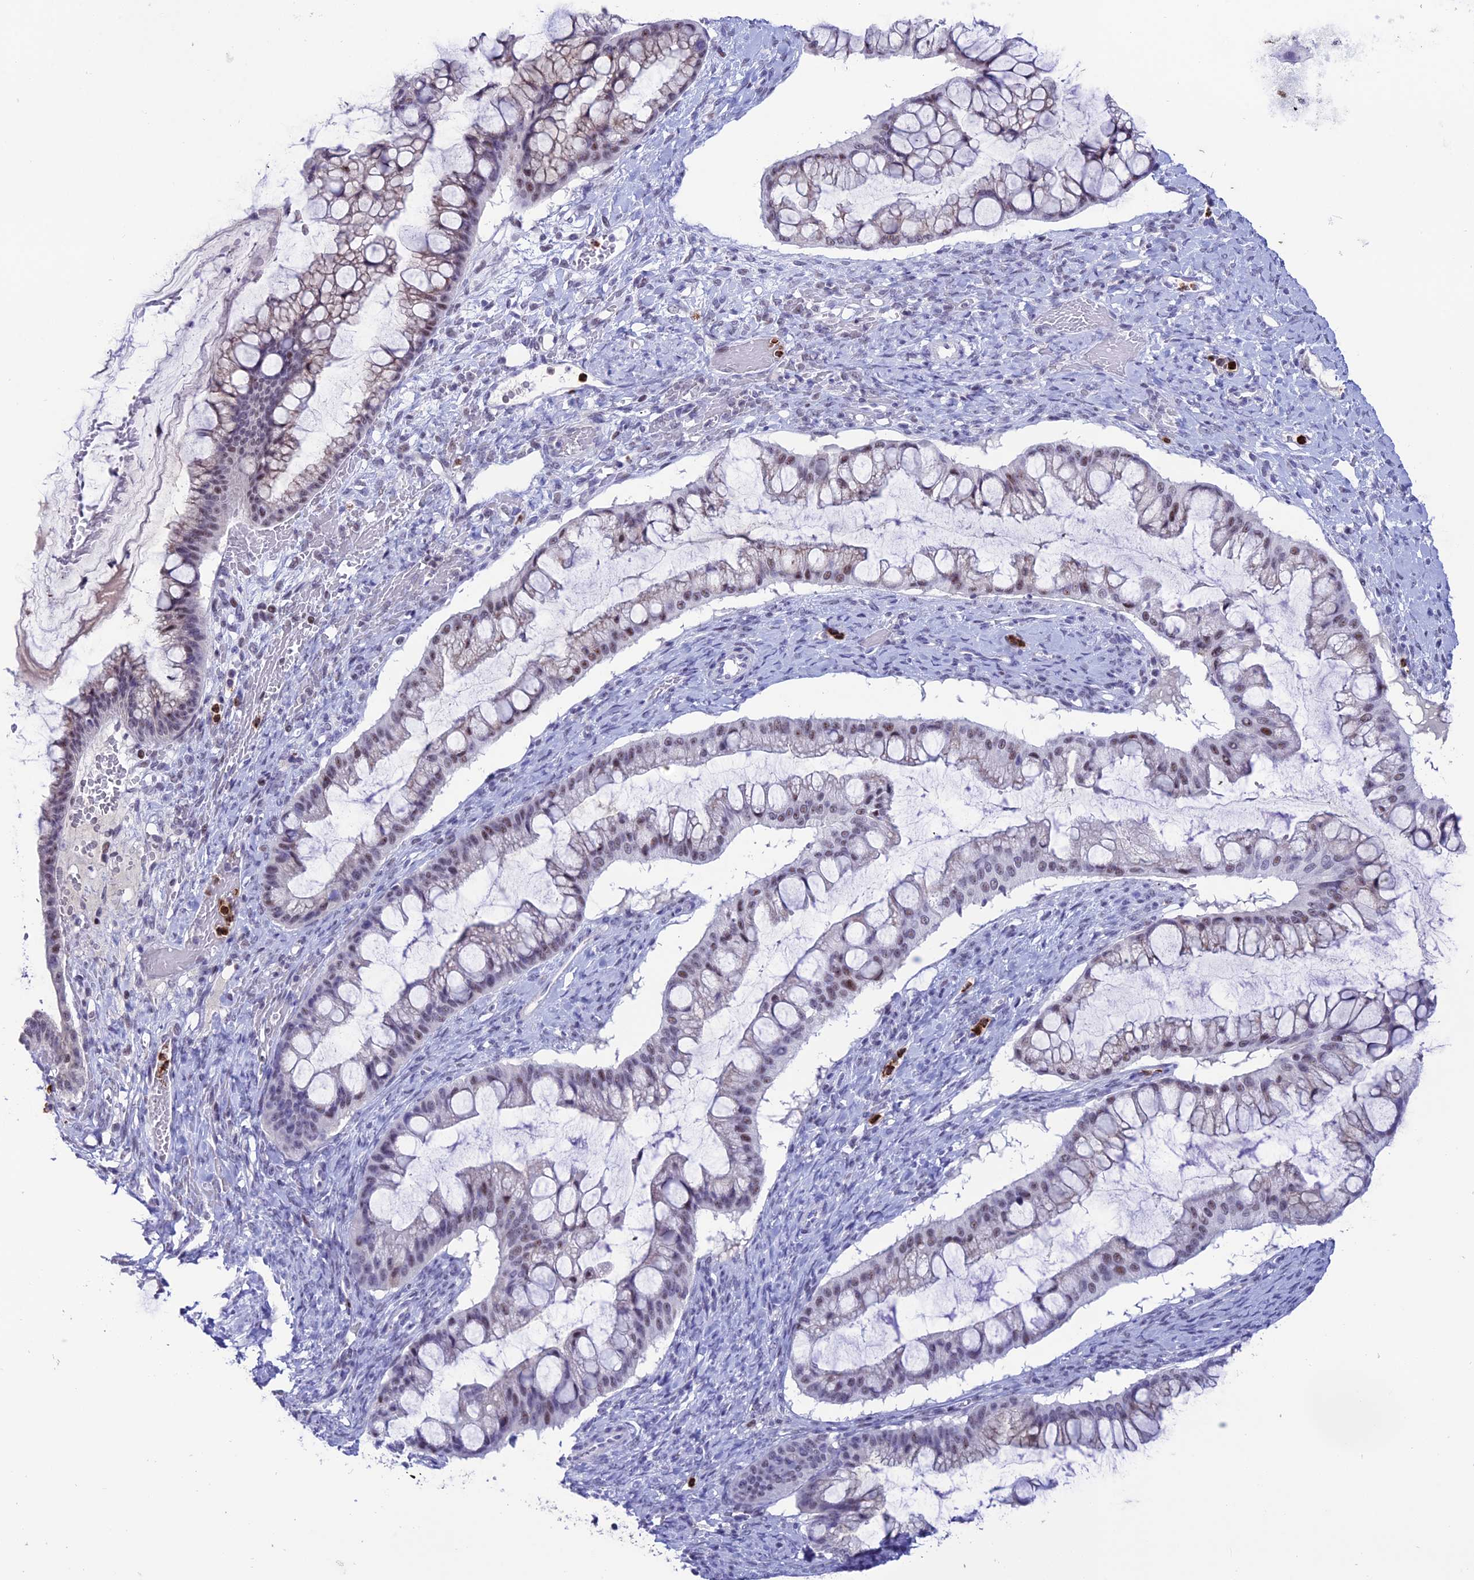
{"staining": {"intensity": "weak", "quantity": "25%-75%", "location": "nuclear"}, "tissue": "ovarian cancer", "cell_type": "Tumor cells", "image_type": "cancer", "snomed": [{"axis": "morphology", "description": "Cystadenocarcinoma, mucinous, NOS"}, {"axis": "topography", "description": "Ovary"}], "caption": "Ovarian mucinous cystadenocarcinoma stained with a brown dye exhibits weak nuclear positive positivity in about 25%-75% of tumor cells.", "gene": "MFSD2B", "patient": {"sex": "female", "age": 73}}